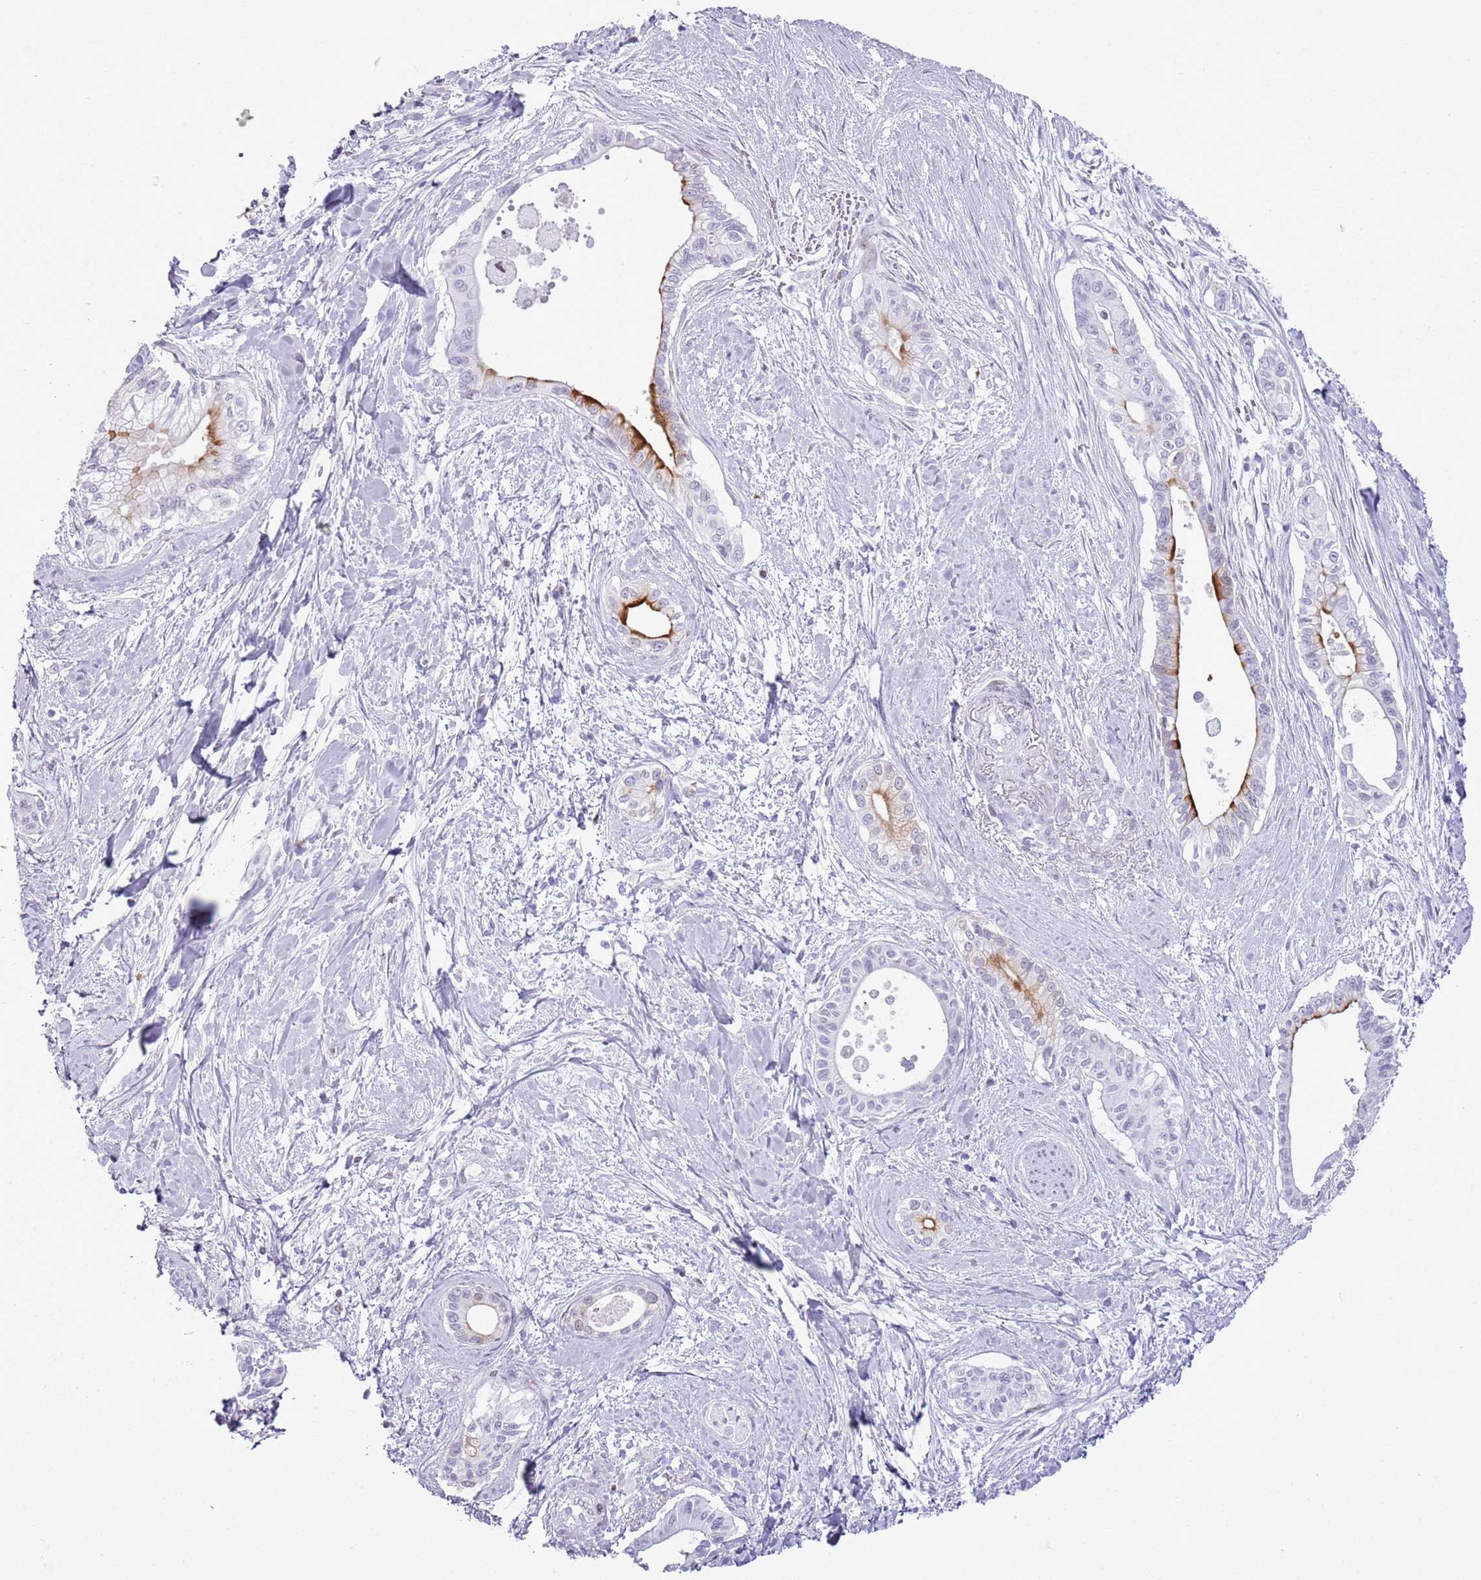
{"staining": {"intensity": "moderate", "quantity": "<25%", "location": "cytoplasmic/membranous,nuclear"}, "tissue": "pancreatic cancer", "cell_type": "Tumor cells", "image_type": "cancer", "snomed": [{"axis": "morphology", "description": "Adenocarcinoma, NOS"}, {"axis": "topography", "description": "Pancreas"}], "caption": "Immunohistochemical staining of human pancreatic cancer (adenocarcinoma) demonstrates moderate cytoplasmic/membranous and nuclear protein staining in approximately <25% of tumor cells.", "gene": "ASIP", "patient": {"sex": "male", "age": 78}}